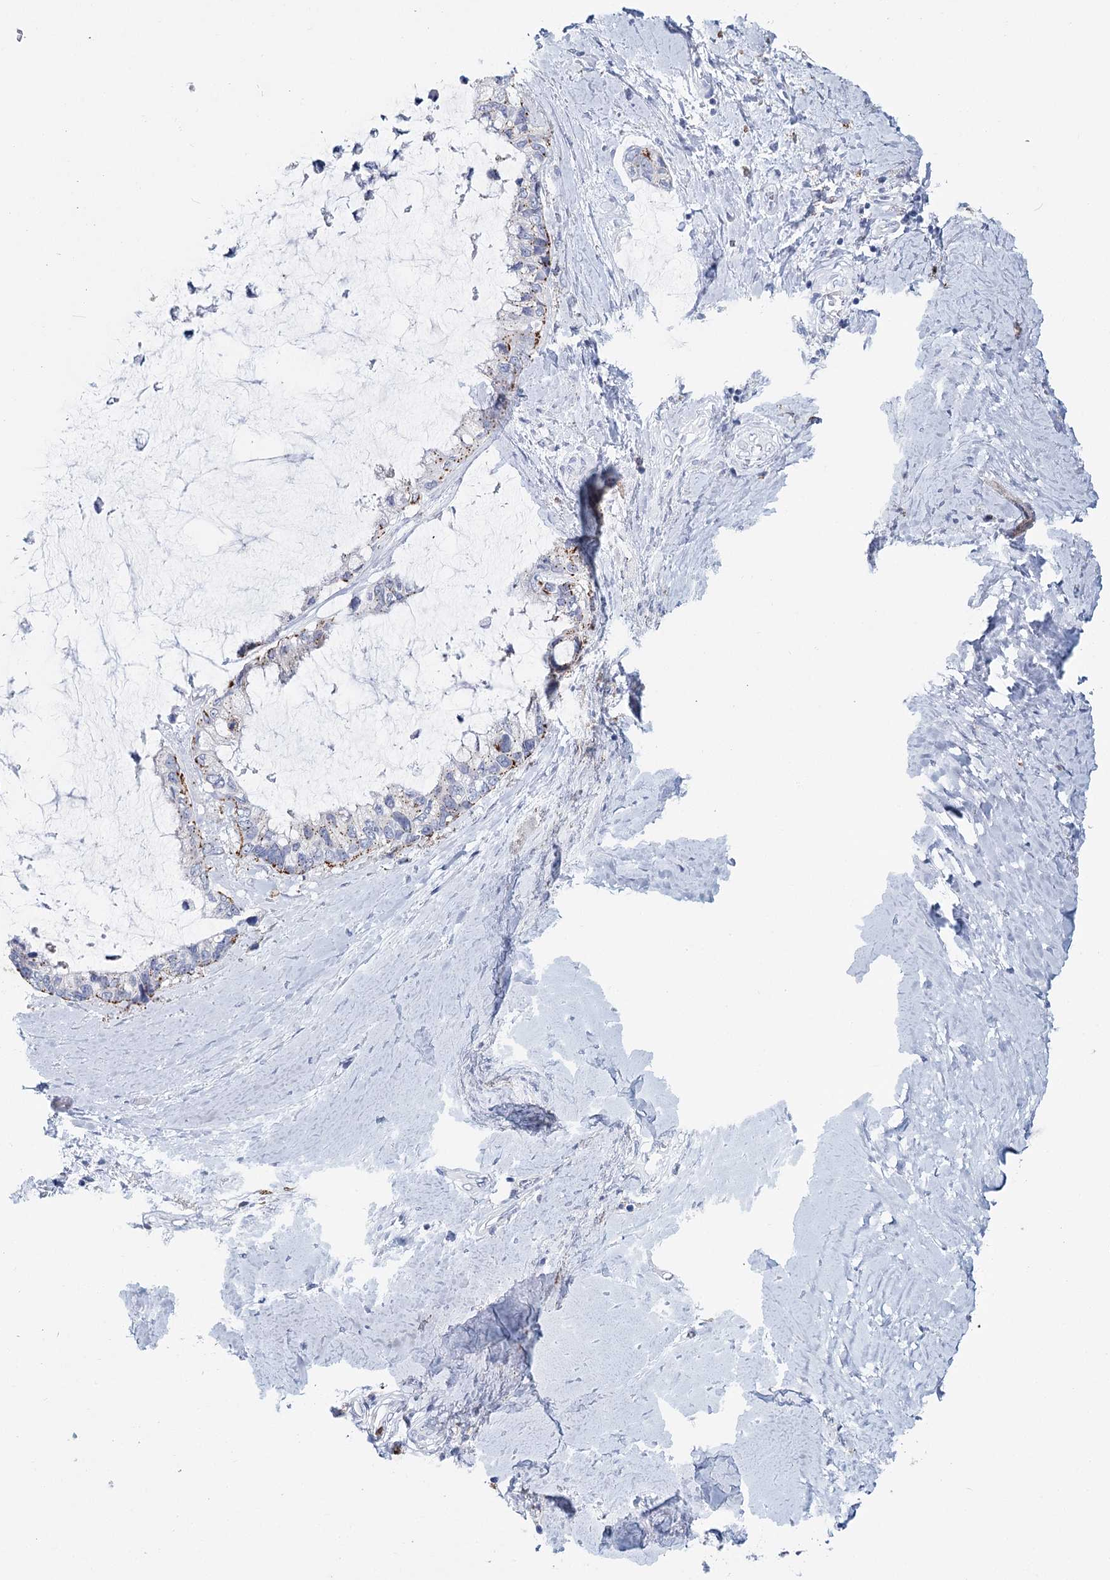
{"staining": {"intensity": "weak", "quantity": "25%-75%", "location": "cytoplasmic/membranous"}, "tissue": "ovarian cancer", "cell_type": "Tumor cells", "image_type": "cancer", "snomed": [{"axis": "morphology", "description": "Cystadenocarcinoma, mucinous, NOS"}, {"axis": "topography", "description": "Ovary"}], "caption": "A micrograph of human ovarian cancer (mucinous cystadenocarcinoma) stained for a protein displays weak cytoplasmic/membranous brown staining in tumor cells.", "gene": "METTL7B", "patient": {"sex": "female", "age": 39}}